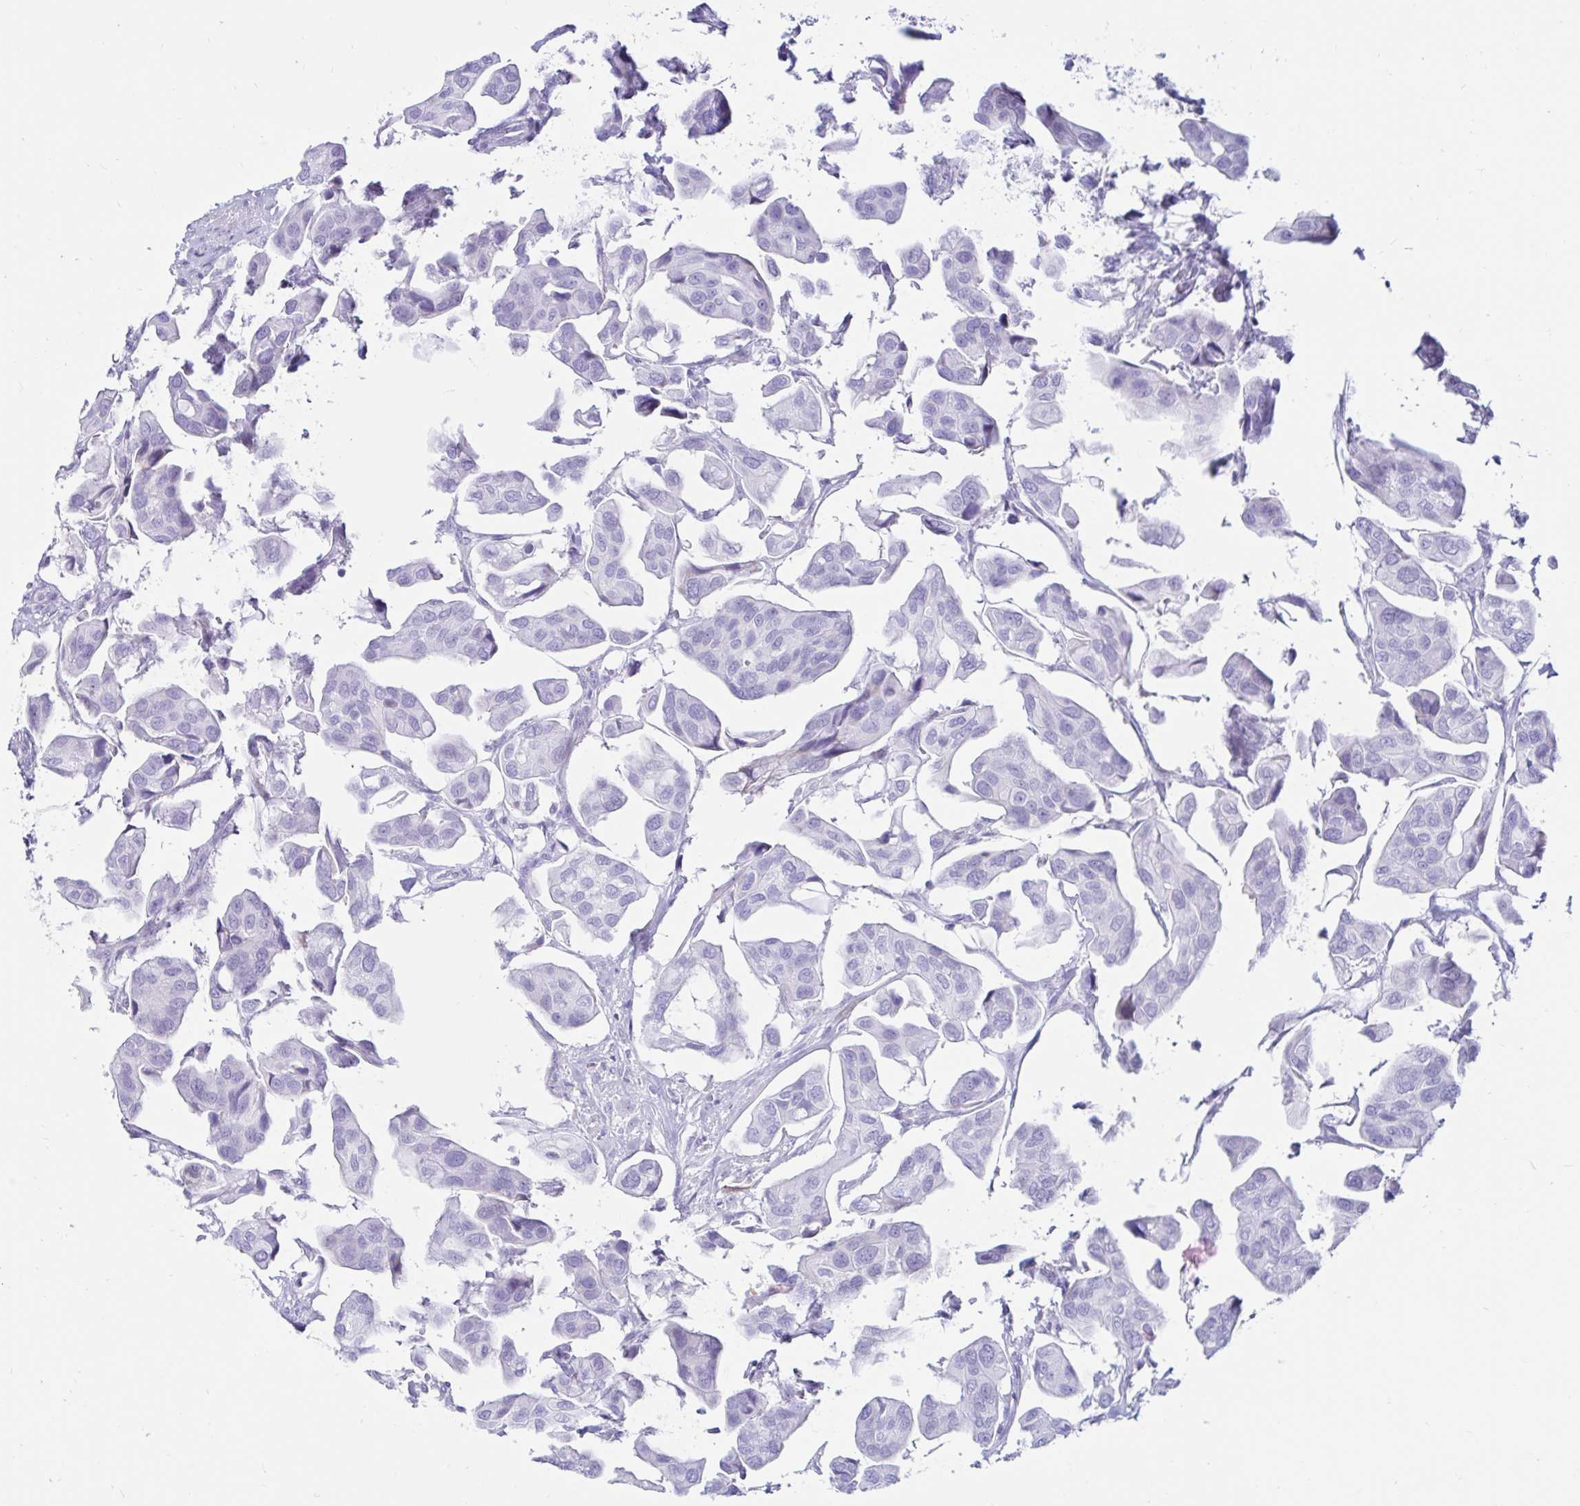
{"staining": {"intensity": "negative", "quantity": "none", "location": "none"}, "tissue": "renal cancer", "cell_type": "Tumor cells", "image_type": "cancer", "snomed": [{"axis": "morphology", "description": "Adenocarcinoma, NOS"}, {"axis": "topography", "description": "Urinary bladder"}], "caption": "The photomicrograph reveals no staining of tumor cells in renal adenocarcinoma. (Brightfield microscopy of DAB immunohistochemistry (IHC) at high magnification).", "gene": "BEST1", "patient": {"sex": "male", "age": 61}}